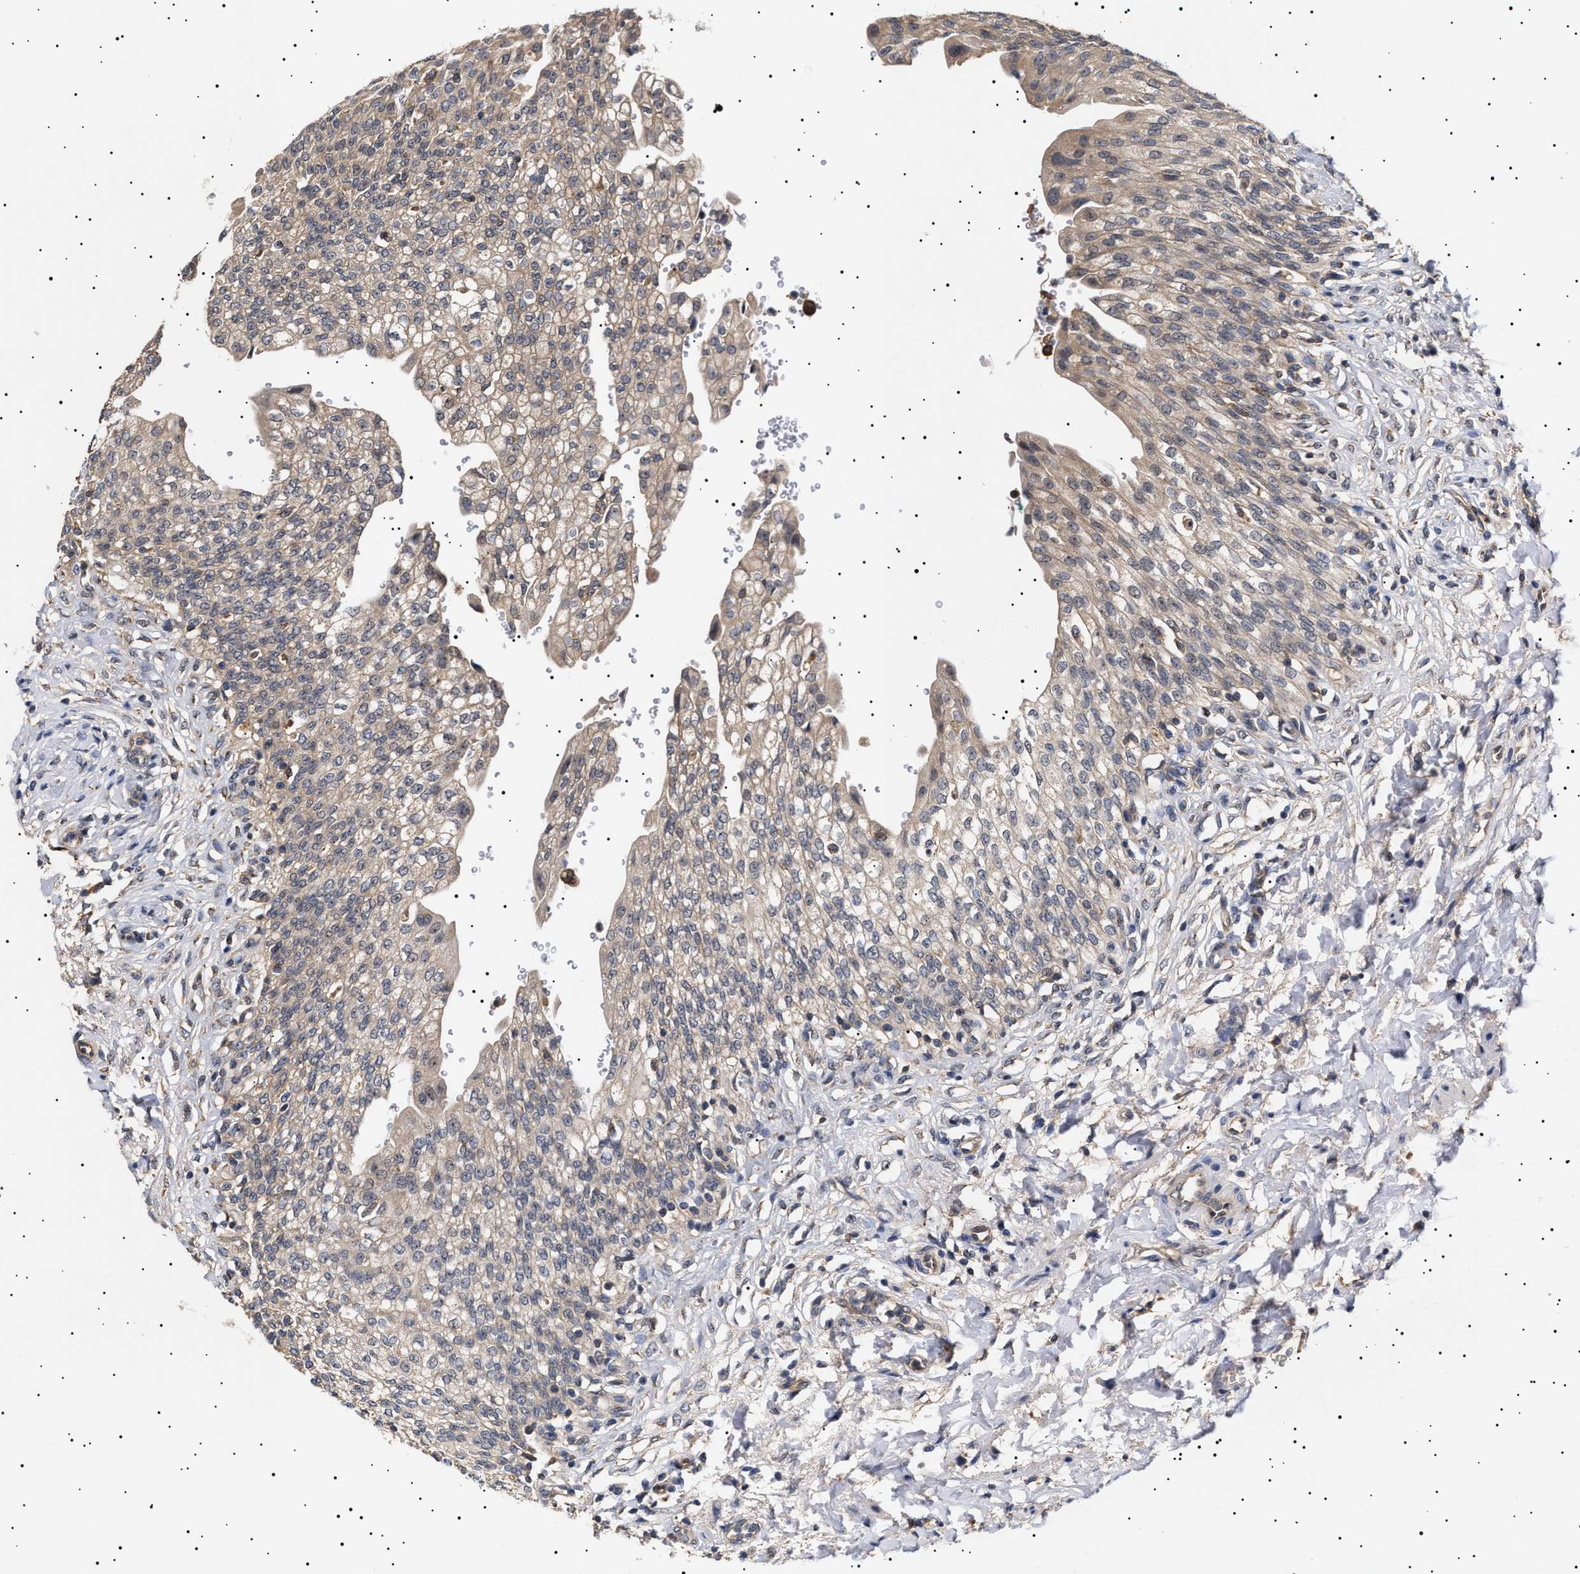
{"staining": {"intensity": "moderate", "quantity": "25%-75%", "location": "cytoplasmic/membranous,nuclear"}, "tissue": "urinary bladder", "cell_type": "Urothelial cells", "image_type": "normal", "snomed": [{"axis": "morphology", "description": "Urothelial carcinoma, High grade"}, {"axis": "topography", "description": "Urinary bladder"}], "caption": "Moderate cytoplasmic/membranous,nuclear protein expression is identified in approximately 25%-75% of urothelial cells in urinary bladder. Using DAB (brown) and hematoxylin (blue) stains, captured at high magnification using brightfield microscopy.", "gene": "KRBA1", "patient": {"sex": "male", "age": 46}}